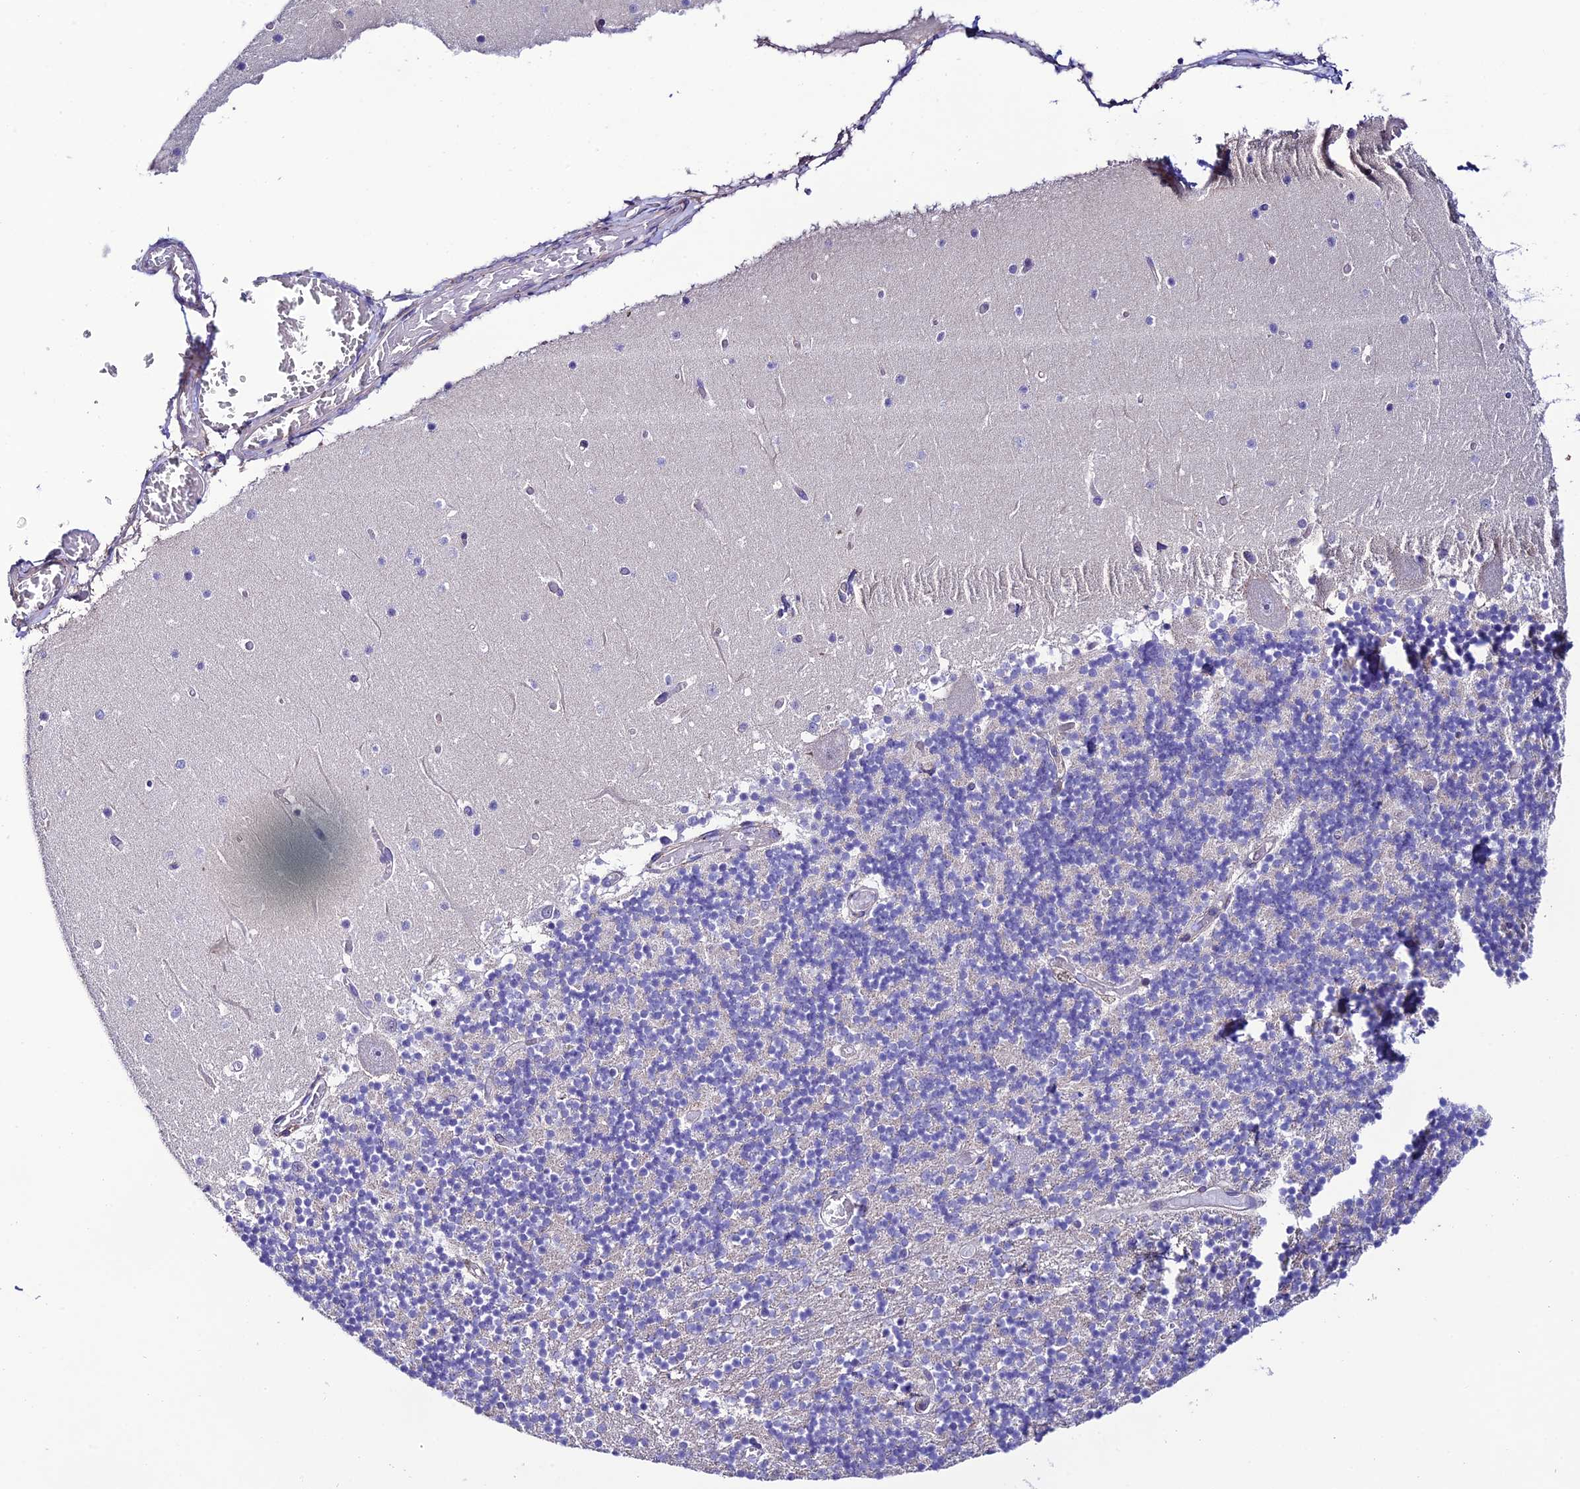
{"staining": {"intensity": "negative", "quantity": "none", "location": "none"}, "tissue": "cerebellum", "cell_type": "Cells in granular layer", "image_type": "normal", "snomed": [{"axis": "morphology", "description": "Normal tissue, NOS"}, {"axis": "topography", "description": "Cerebellum"}], "caption": "Immunohistochemistry (IHC) of unremarkable cerebellum reveals no staining in cells in granular layer. (IHC, brightfield microscopy, high magnification).", "gene": "BRME1", "patient": {"sex": "female", "age": 28}}